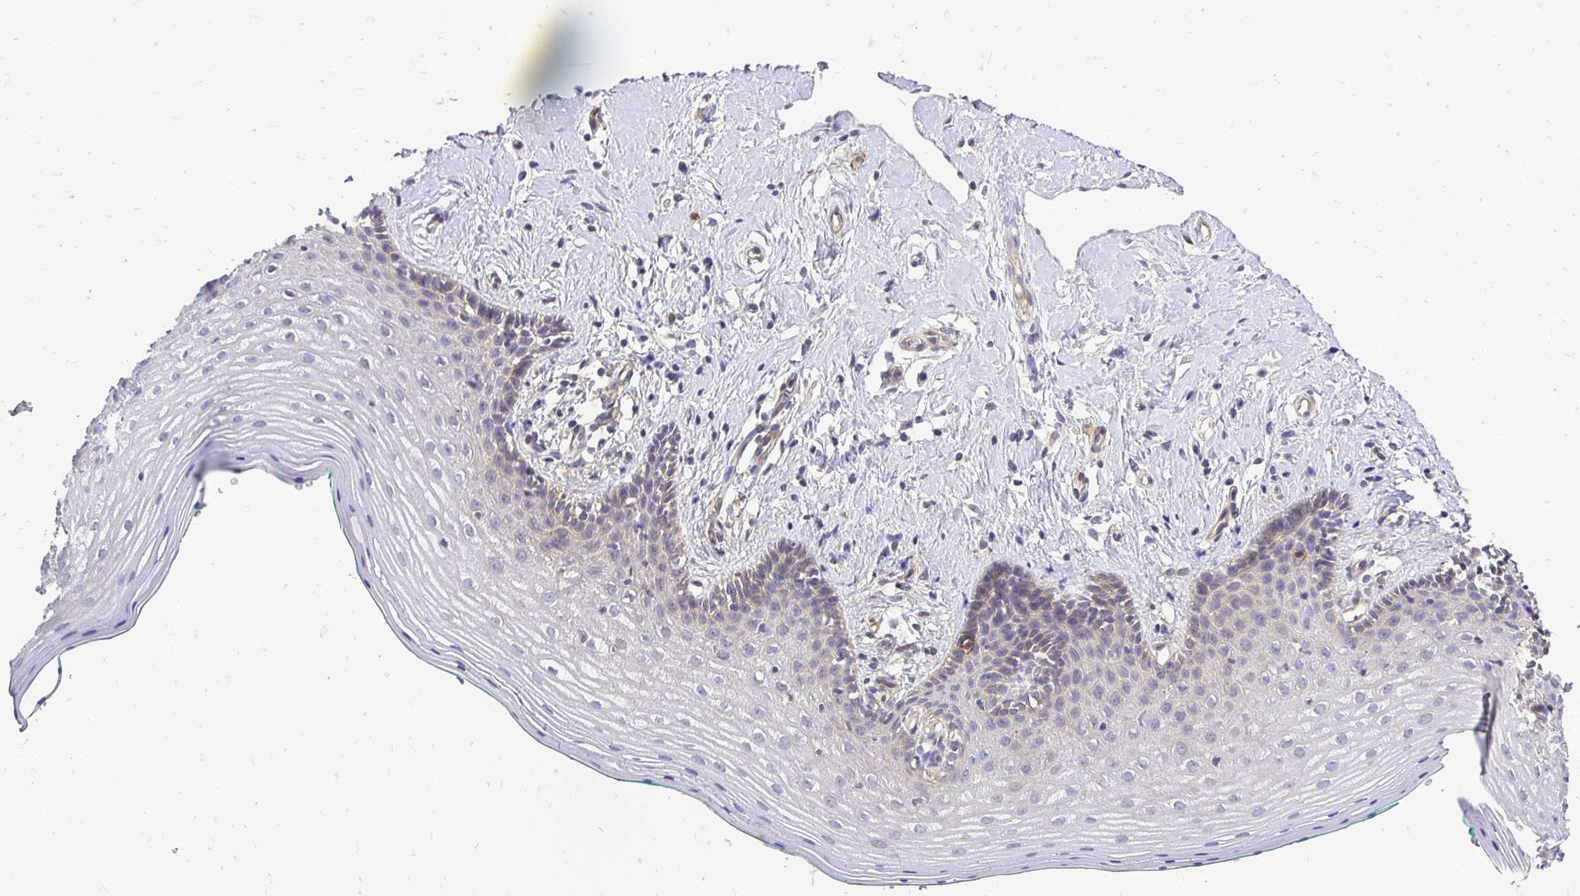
{"staining": {"intensity": "weak", "quantity": "25%-75%", "location": "cytoplasmic/membranous"}, "tissue": "vagina", "cell_type": "Squamous epithelial cells", "image_type": "normal", "snomed": [{"axis": "morphology", "description": "Normal tissue, NOS"}, {"axis": "topography", "description": "Vagina"}], "caption": "The micrograph exhibits immunohistochemical staining of normal vagina. There is weak cytoplasmic/membranous expression is seen in approximately 25%-75% of squamous epithelial cells.", "gene": "SLC9A1", "patient": {"sex": "female", "age": 42}}